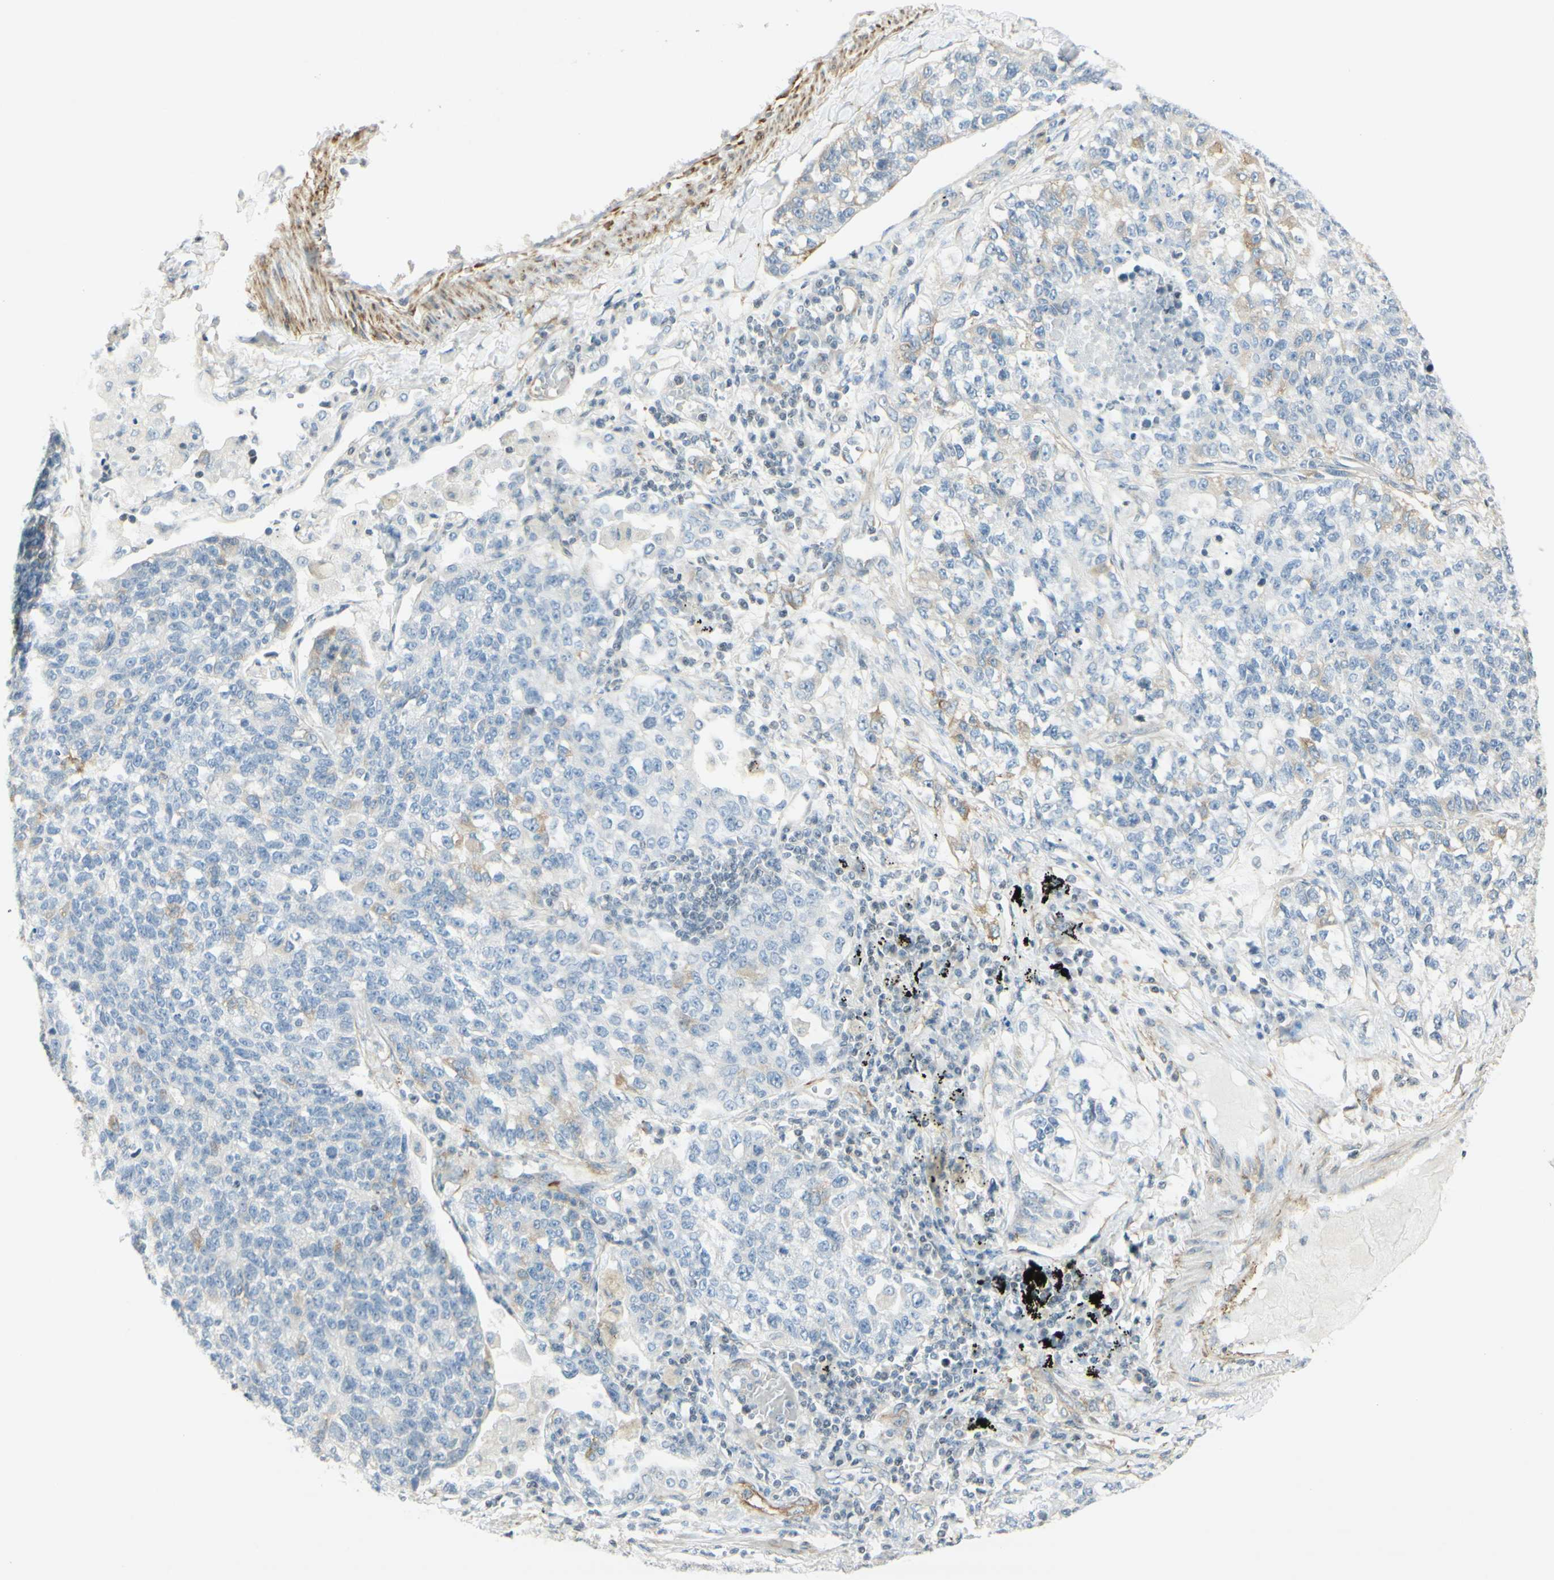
{"staining": {"intensity": "negative", "quantity": "none", "location": "none"}, "tissue": "lung cancer", "cell_type": "Tumor cells", "image_type": "cancer", "snomed": [{"axis": "morphology", "description": "Adenocarcinoma, NOS"}, {"axis": "topography", "description": "Lung"}], "caption": "The image exhibits no significant positivity in tumor cells of lung adenocarcinoma. Nuclei are stained in blue.", "gene": "MAP1B", "patient": {"sex": "male", "age": 49}}